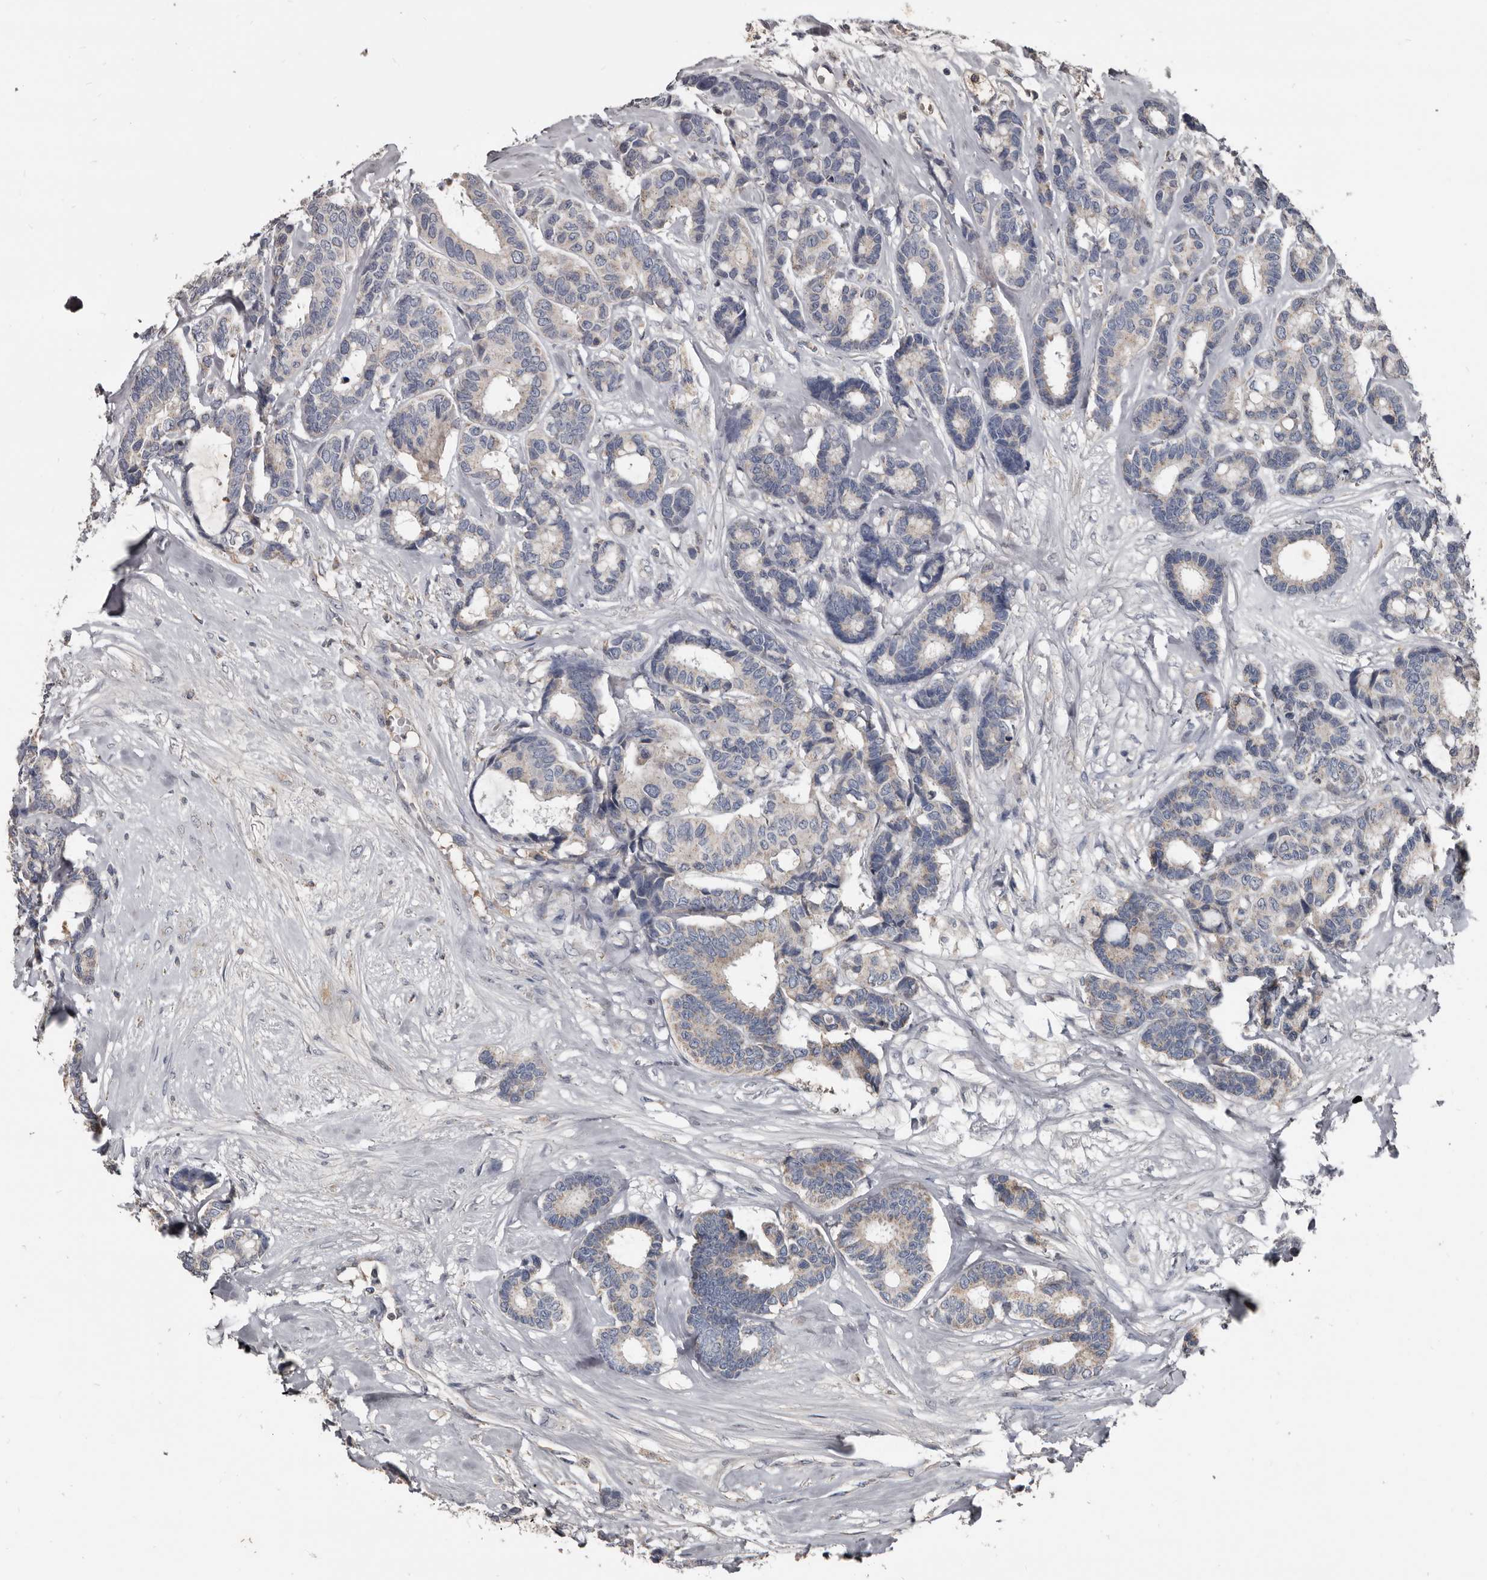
{"staining": {"intensity": "weak", "quantity": "<25%", "location": "cytoplasmic/membranous"}, "tissue": "breast cancer", "cell_type": "Tumor cells", "image_type": "cancer", "snomed": [{"axis": "morphology", "description": "Duct carcinoma"}, {"axis": "topography", "description": "Breast"}], "caption": "Breast cancer was stained to show a protein in brown. There is no significant staining in tumor cells. (Brightfield microscopy of DAB (3,3'-diaminobenzidine) immunohistochemistry (IHC) at high magnification).", "gene": "GREB1", "patient": {"sex": "female", "age": 87}}